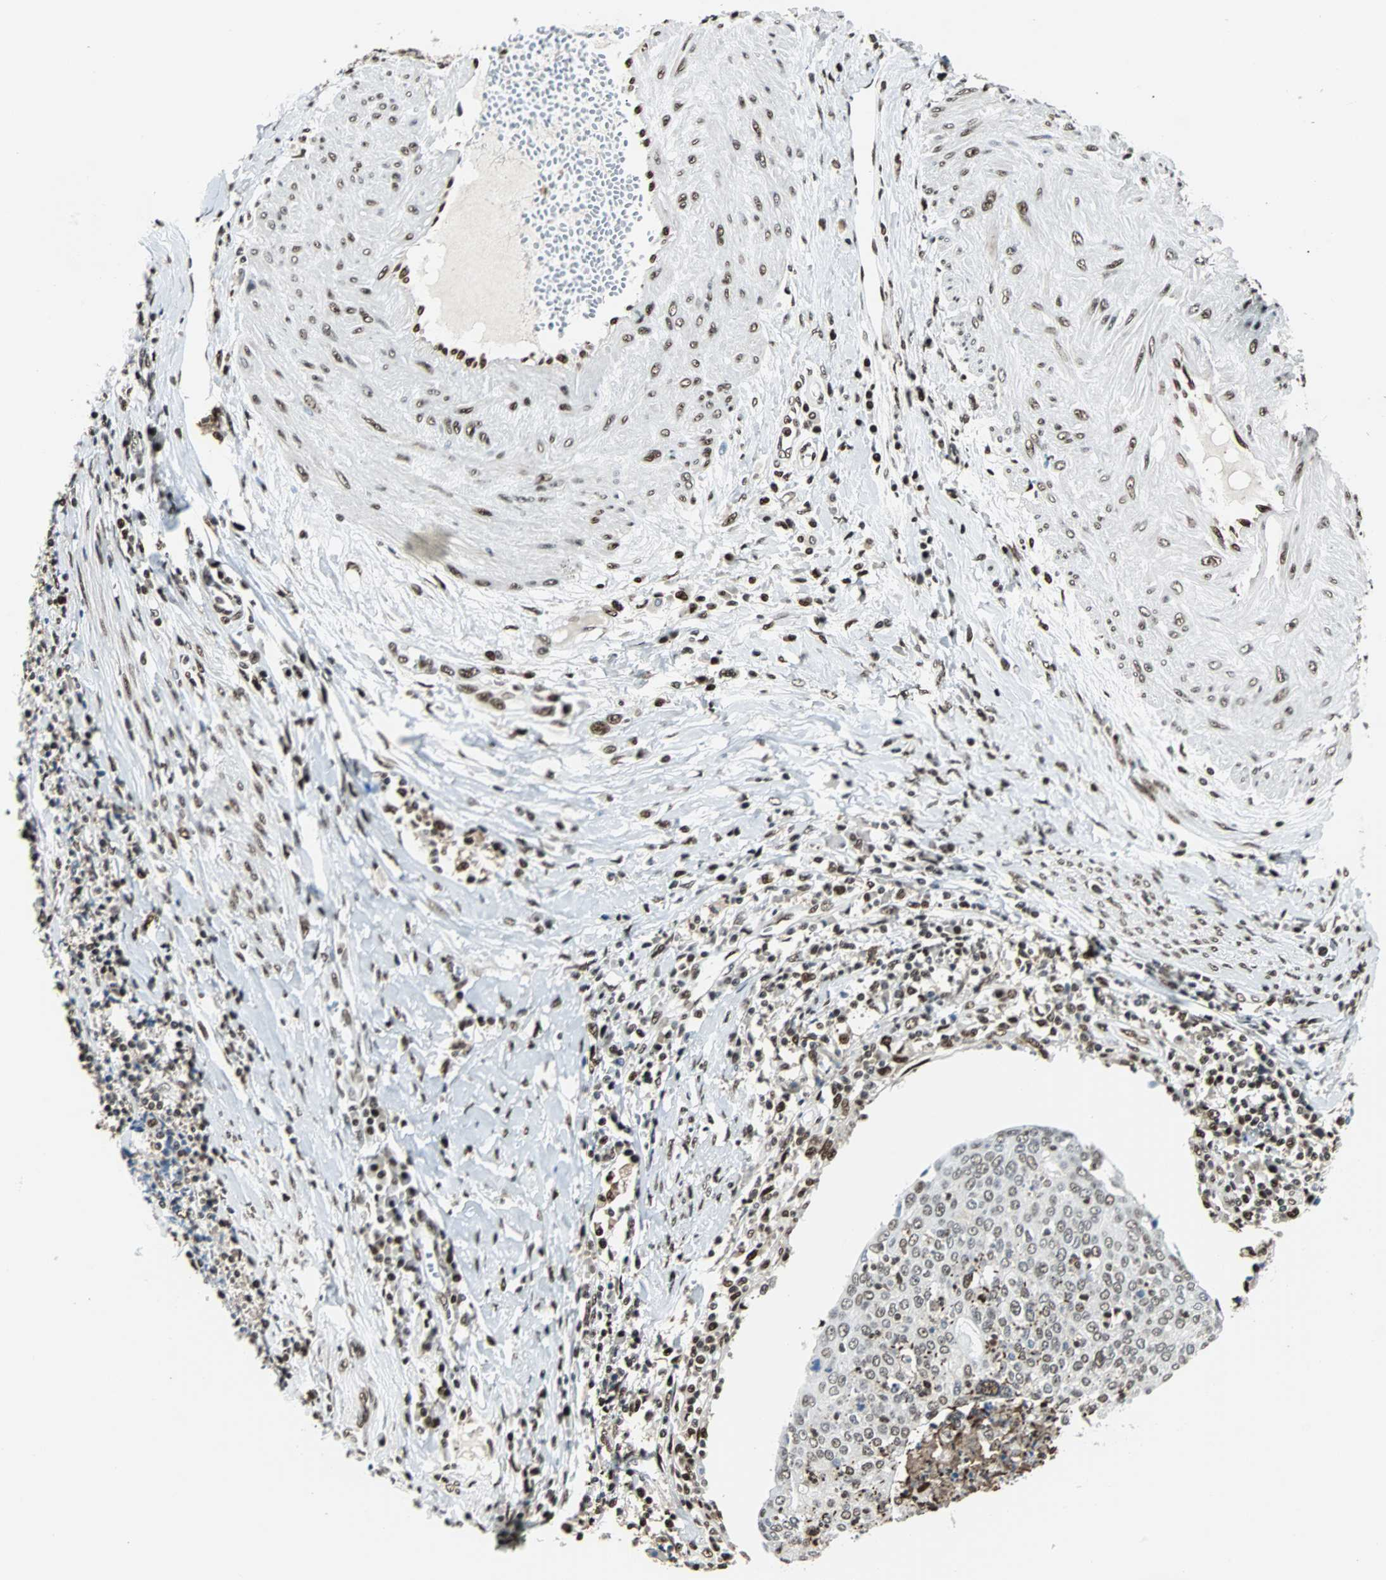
{"staining": {"intensity": "moderate", "quantity": ">75%", "location": "nuclear"}, "tissue": "cervical cancer", "cell_type": "Tumor cells", "image_type": "cancer", "snomed": [{"axis": "morphology", "description": "Squamous cell carcinoma, NOS"}, {"axis": "topography", "description": "Cervix"}], "caption": "High-power microscopy captured an IHC photomicrograph of cervical cancer (squamous cell carcinoma), revealing moderate nuclear staining in approximately >75% of tumor cells.", "gene": "XRCC4", "patient": {"sex": "female", "age": 40}}